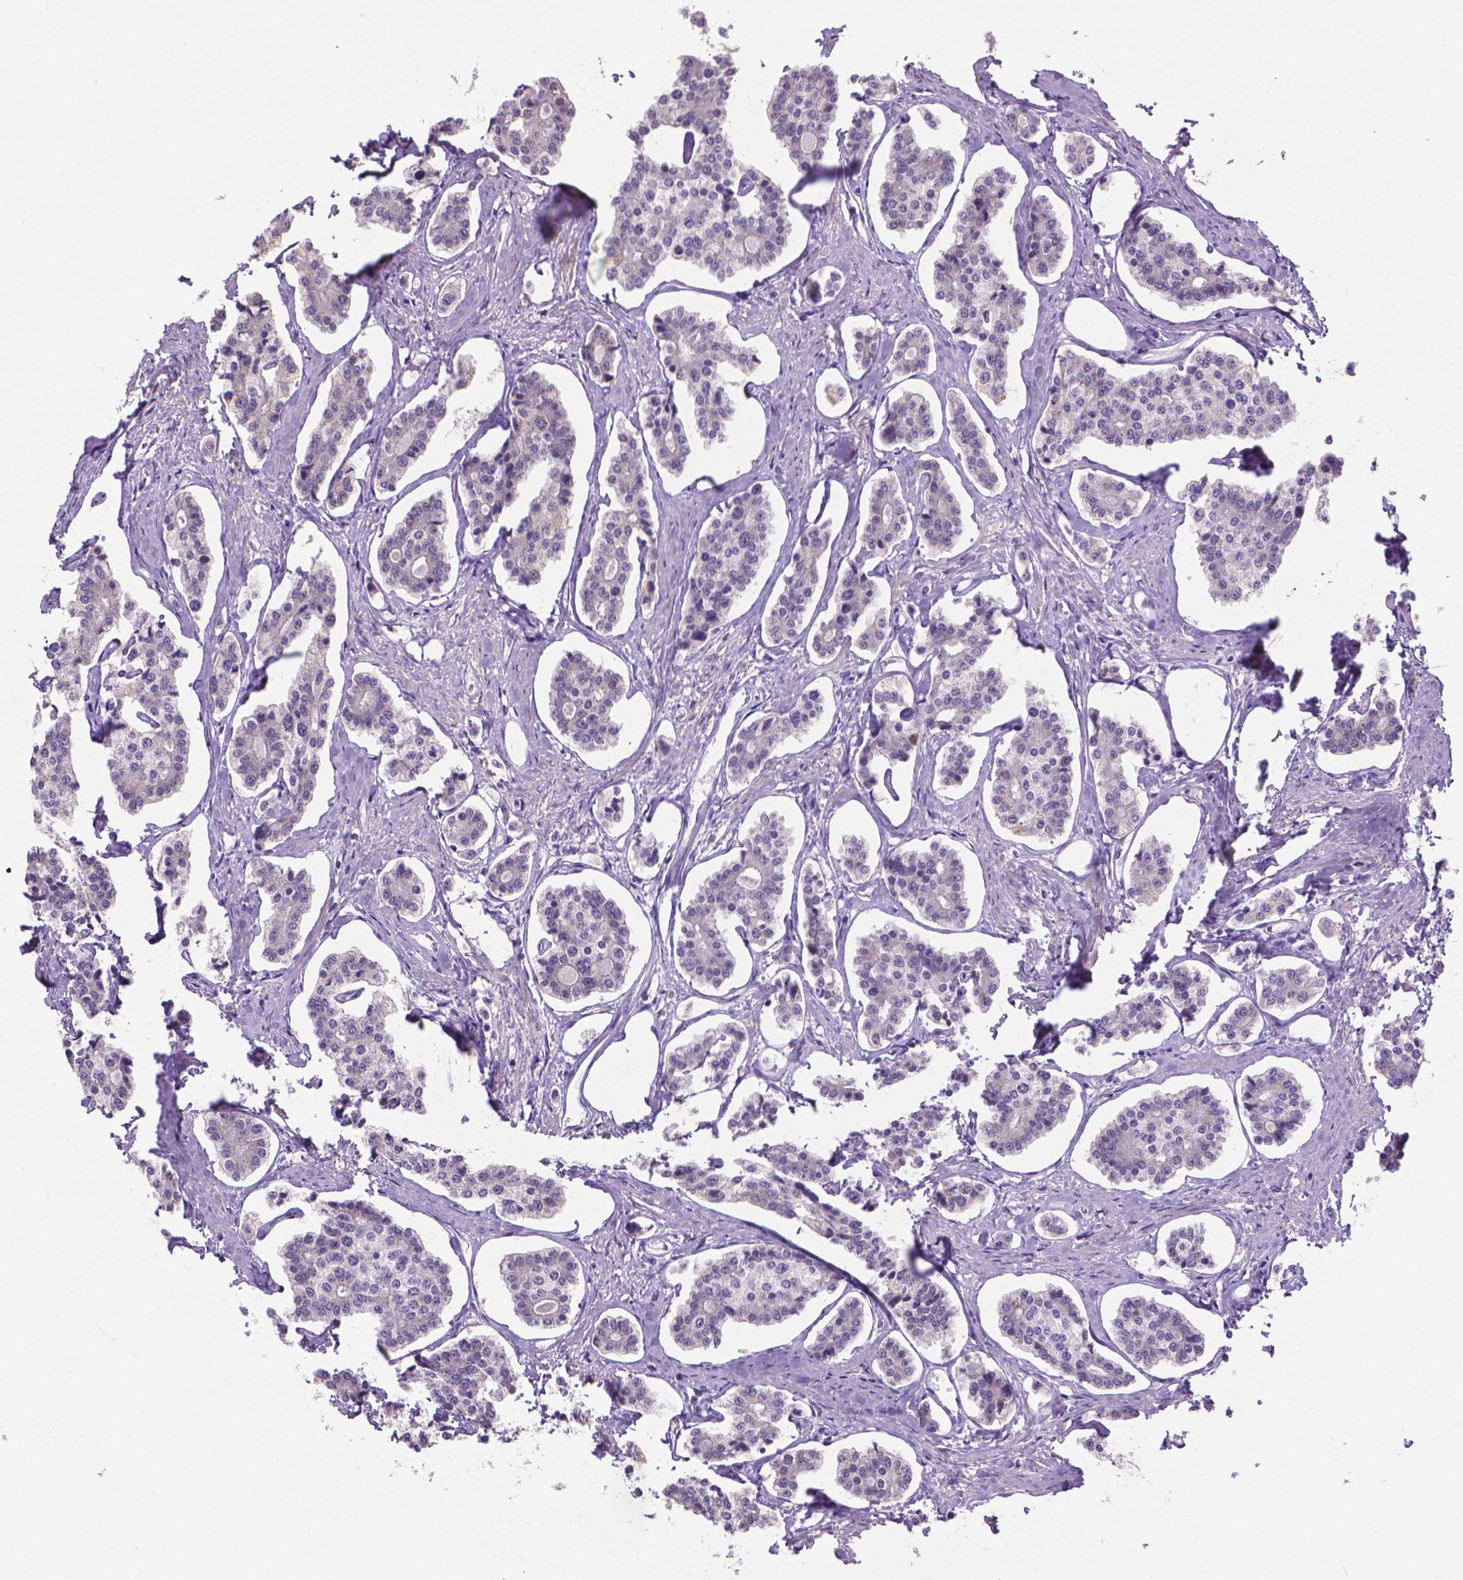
{"staining": {"intensity": "negative", "quantity": "none", "location": "none"}, "tissue": "carcinoid", "cell_type": "Tumor cells", "image_type": "cancer", "snomed": [{"axis": "morphology", "description": "Carcinoid, malignant, NOS"}, {"axis": "topography", "description": "Small intestine"}], "caption": "DAB (3,3'-diaminobenzidine) immunohistochemical staining of human carcinoid (malignant) displays no significant expression in tumor cells. (Brightfield microscopy of DAB (3,3'-diaminobenzidine) IHC at high magnification).", "gene": "PNMA2", "patient": {"sex": "female", "age": 65}}